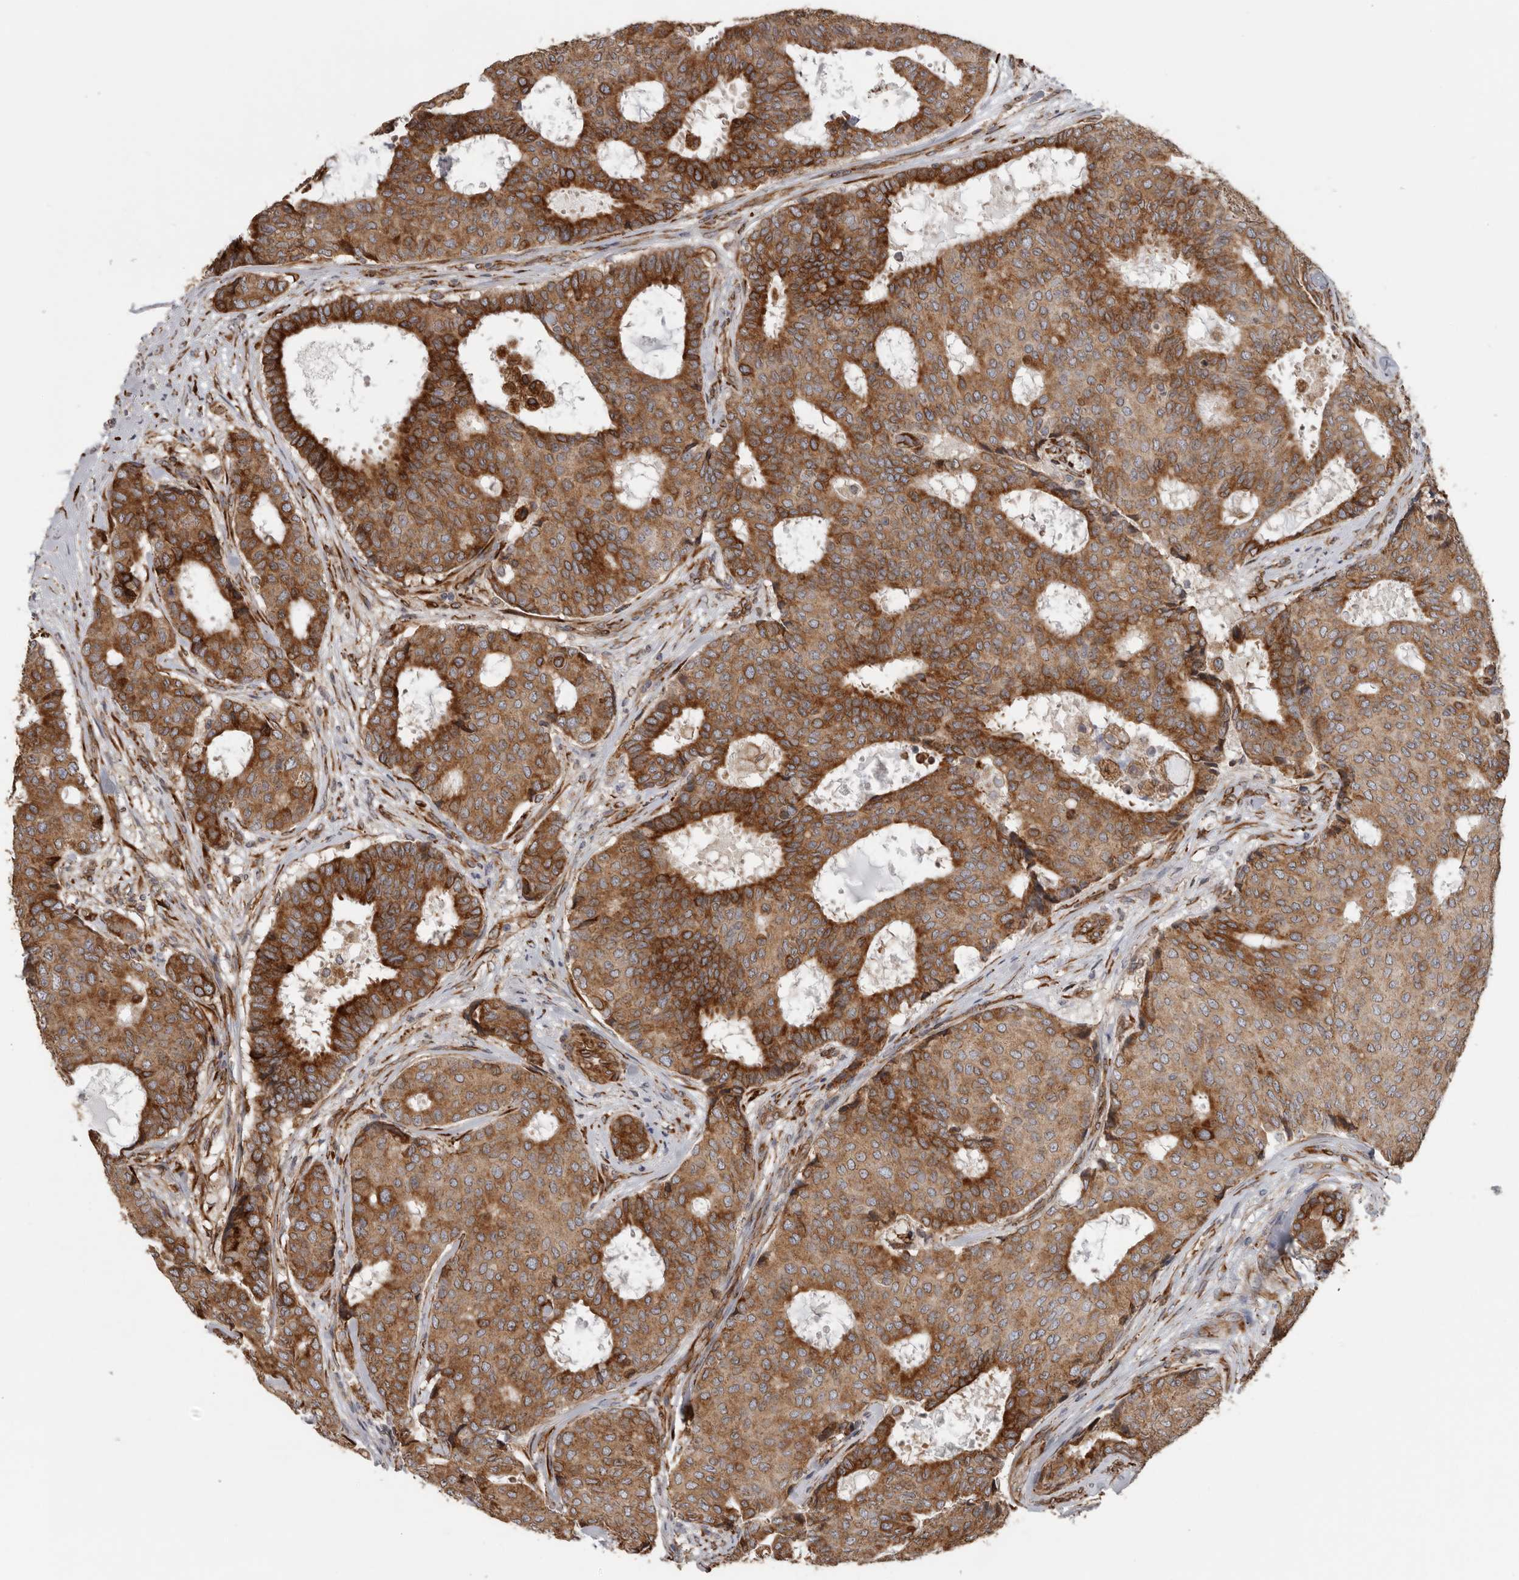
{"staining": {"intensity": "moderate", "quantity": ">75%", "location": "cytoplasmic/membranous"}, "tissue": "breast cancer", "cell_type": "Tumor cells", "image_type": "cancer", "snomed": [{"axis": "morphology", "description": "Duct carcinoma"}, {"axis": "topography", "description": "Breast"}], "caption": "High-magnification brightfield microscopy of breast cancer stained with DAB (brown) and counterstained with hematoxylin (blue). tumor cells exhibit moderate cytoplasmic/membranous expression is seen in about>75% of cells. The protein of interest is stained brown, and the nuclei are stained in blue (DAB IHC with brightfield microscopy, high magnification).", "gene": "CEP350", "patient": {"sex": "female", "age": 75}}